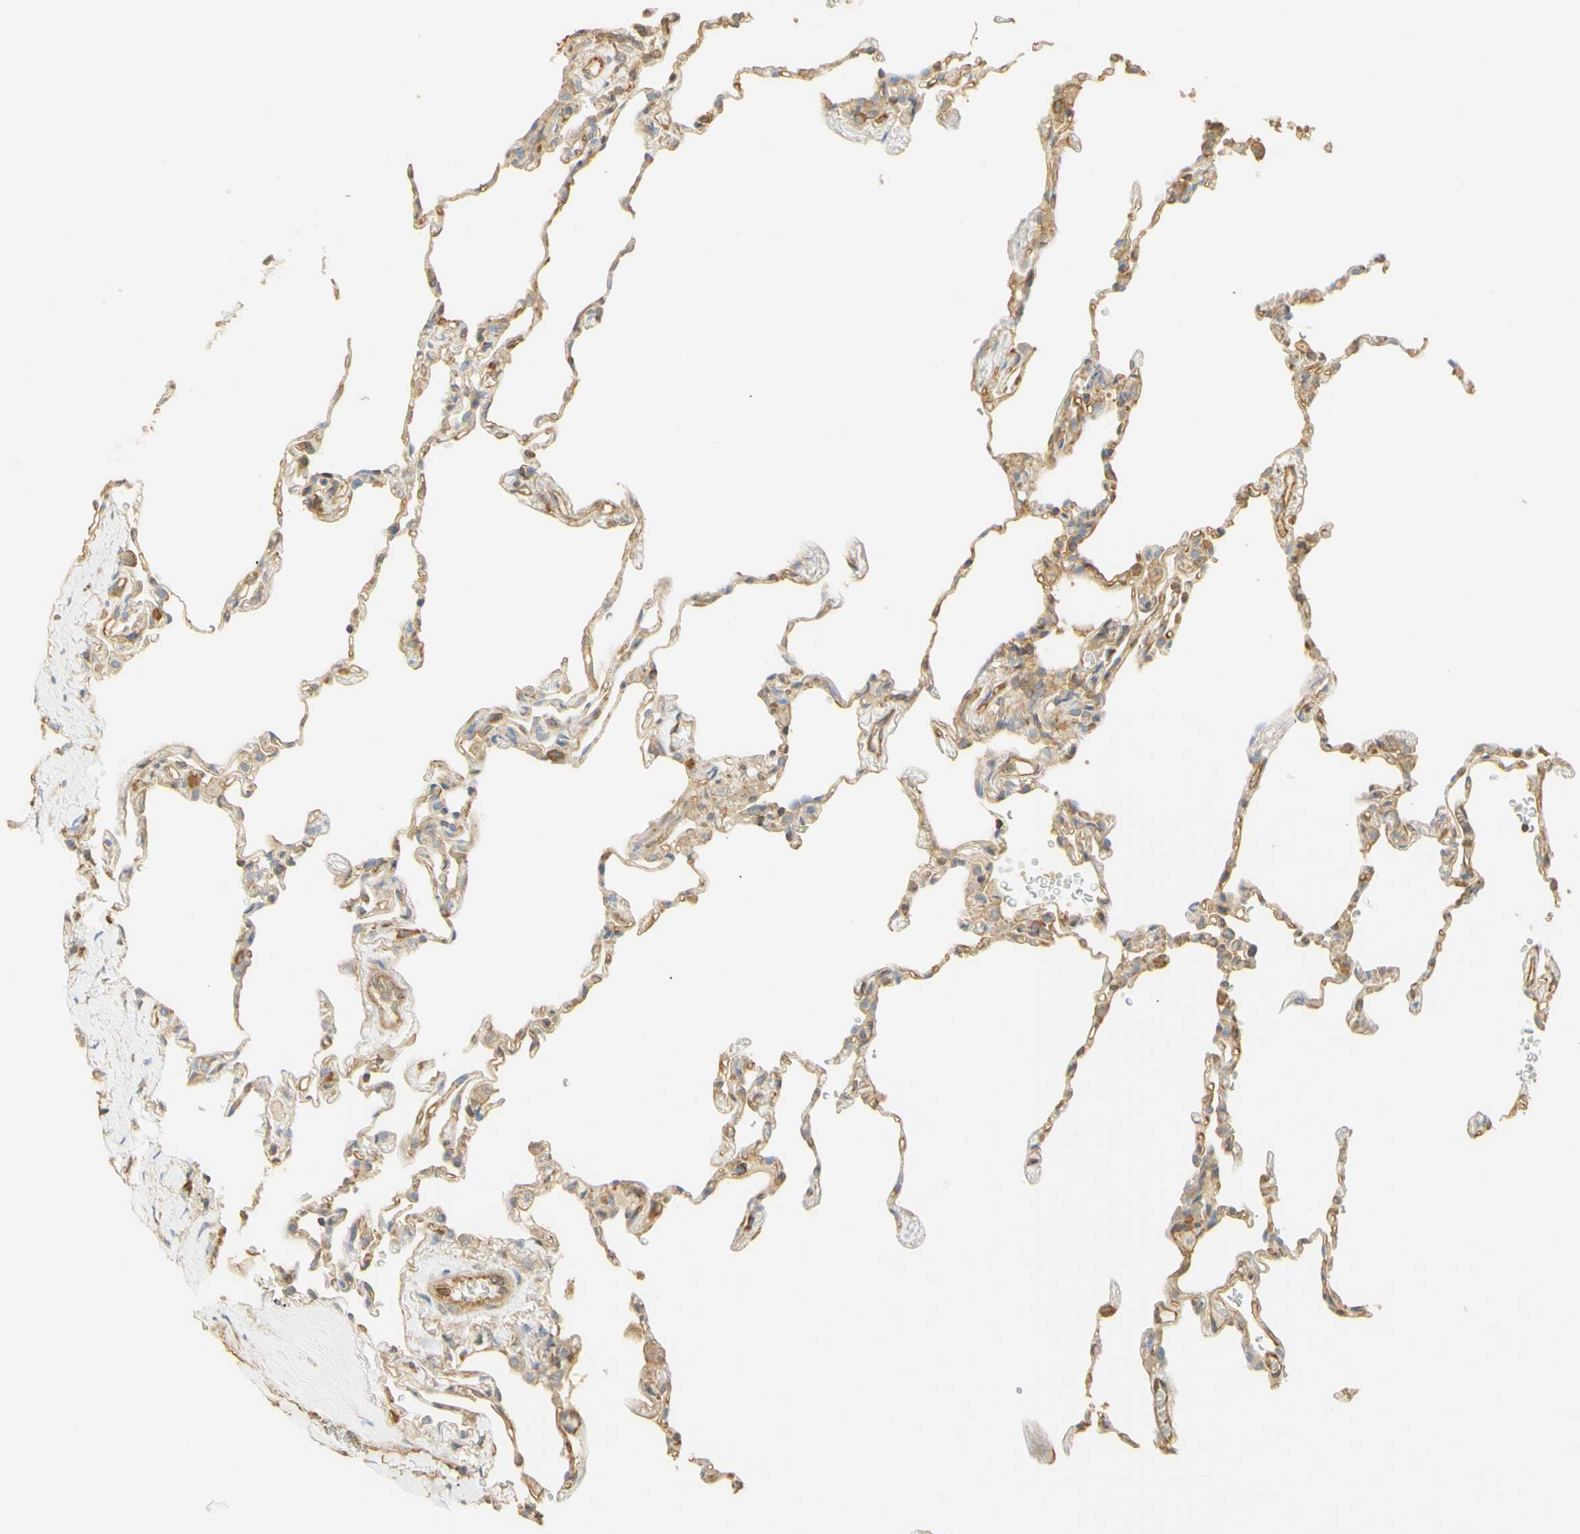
{"staining": {"intensity": "moderate", "quantity": "25%-75%", "location": "cytoplasmic/membranous"}, "tissue": "lung", "cell_type": "Alveolar cells", "image_type": "normal", "snomed": [{"axis": "morphology", "description": "Normal tissue, NOS"}, {"axis": "topography", "description": "Lung"}], "caption": "Protein staining by immunohistochemistry reveals moderate cytoplasmic/membranous expression in about 25%-75% of alveolar cells in unremarkable lung. The protein is shown in brown color, while the nuclei are stained blue.", "gene": "KCNE4", "patient": {"sex": "male", "age": 59}}